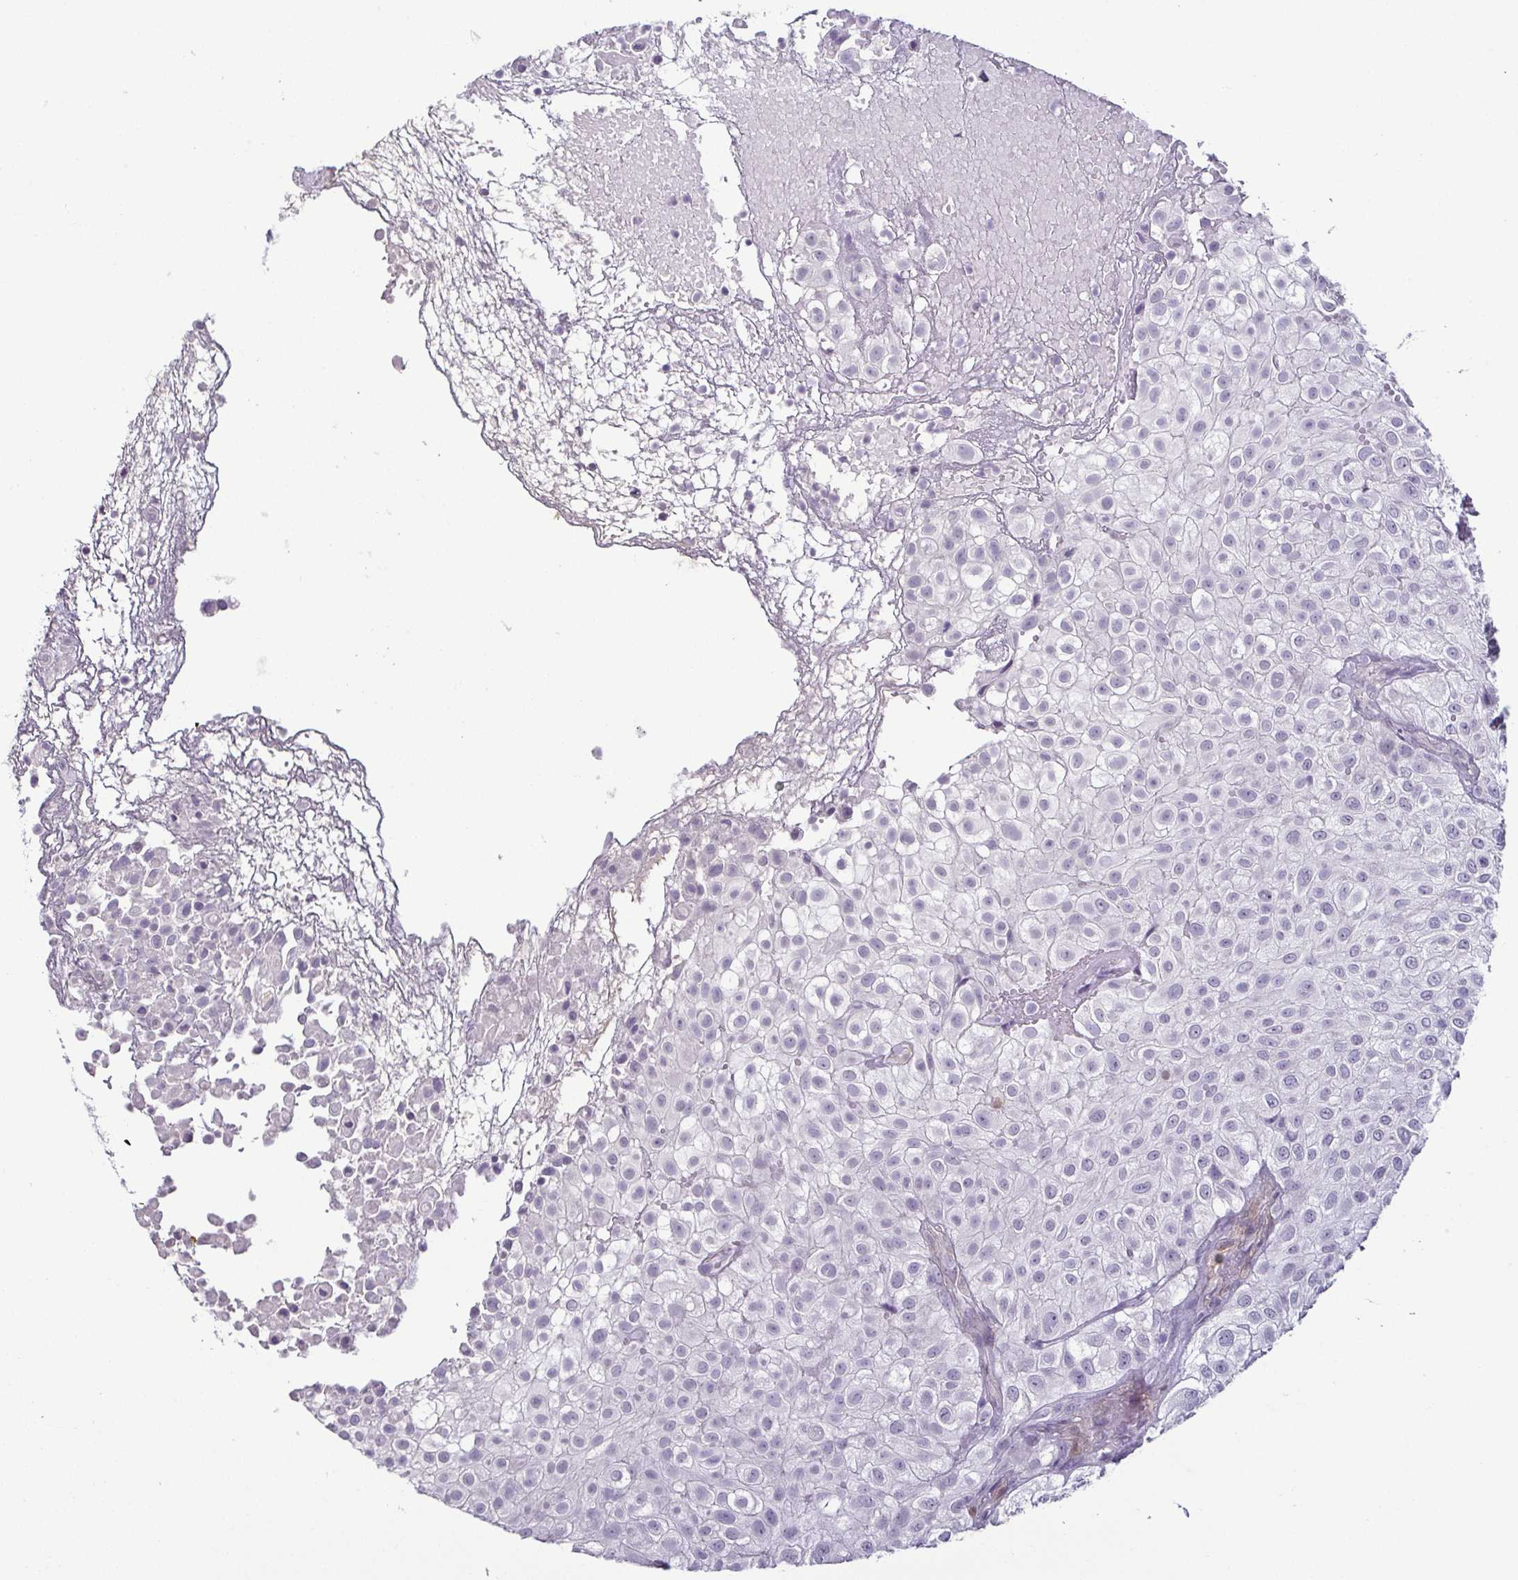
{"staining": {"intensity": "negative", "quantity": "none", "location": "none"}, "tissue": "urothelial cancer", "cell_type": "Tumor cells", "image_type": "cancer", "snomed": [{"axis": "morphology", "description": "Urothelial carcinoma, High grade"}, {"axis": "topography", "description": "Urinary bladder"}], "caption": "Protein analysis of high-grade urothelial carcinoma shows no significant positivity in tumor cells.", "gene": "HOPX", "patient": {"sex": "male", "age": 56}}